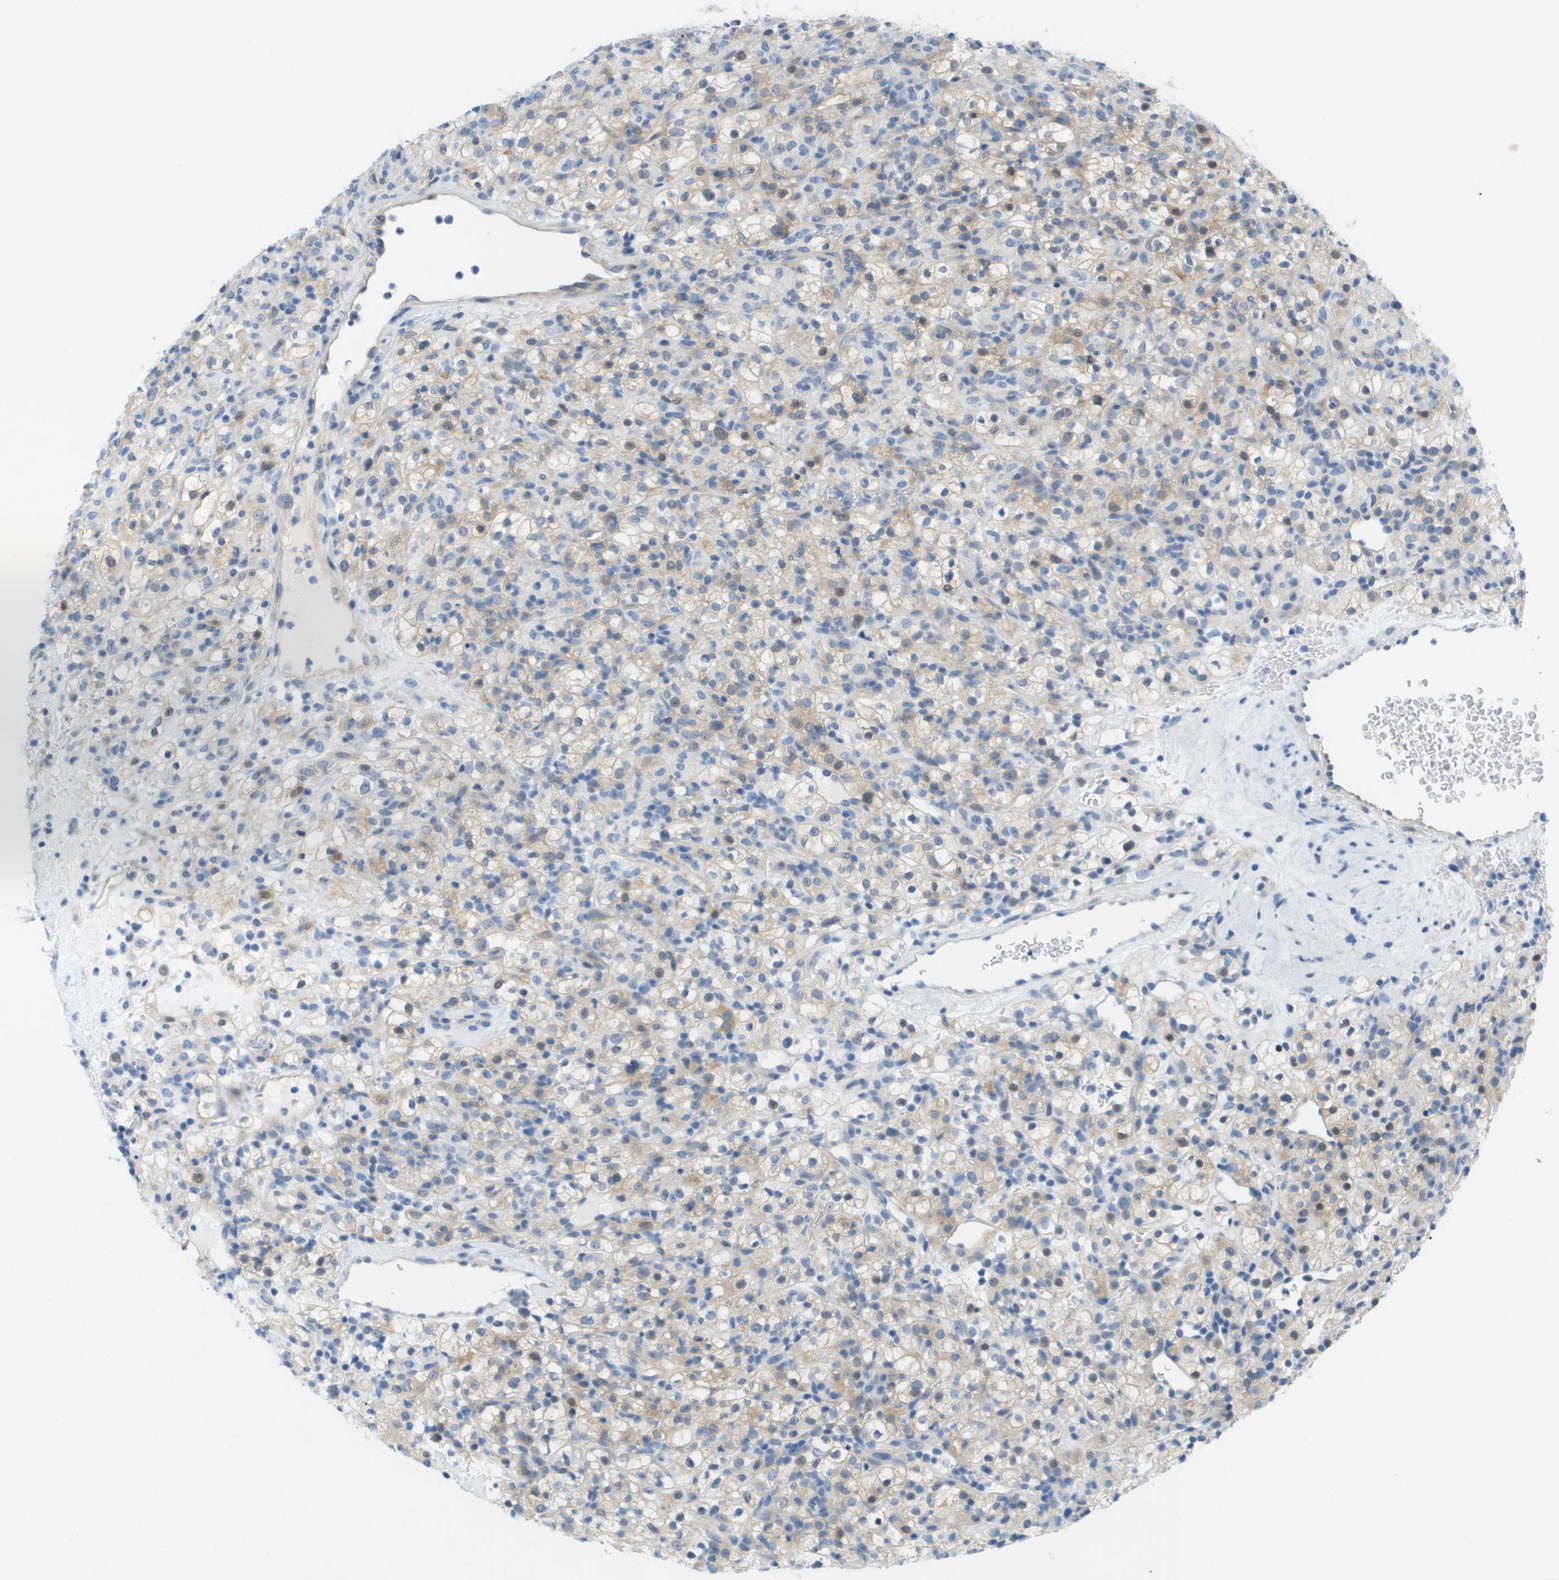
{"staining": {"intensity": "weak", "quantity": "<25%", "location": "cytoplasmic/membranous"}, "tissue": "renal cancer", "cell_type": "Tumor cells", "image_type": "cancer", "snomed": [{"axis": "morphology", "description": "Normal tissue, NOS"}, {"axis": "morphology", "description": "Adenocarcinoma, NOS"}, {"axis": "topography", "description": "Kidney"}], "caption": "Tumor cells show no significant staining in adenocarcinoma (renal).", "gene": "CUL9", "patient": {"sex": "female", "age": 72}}